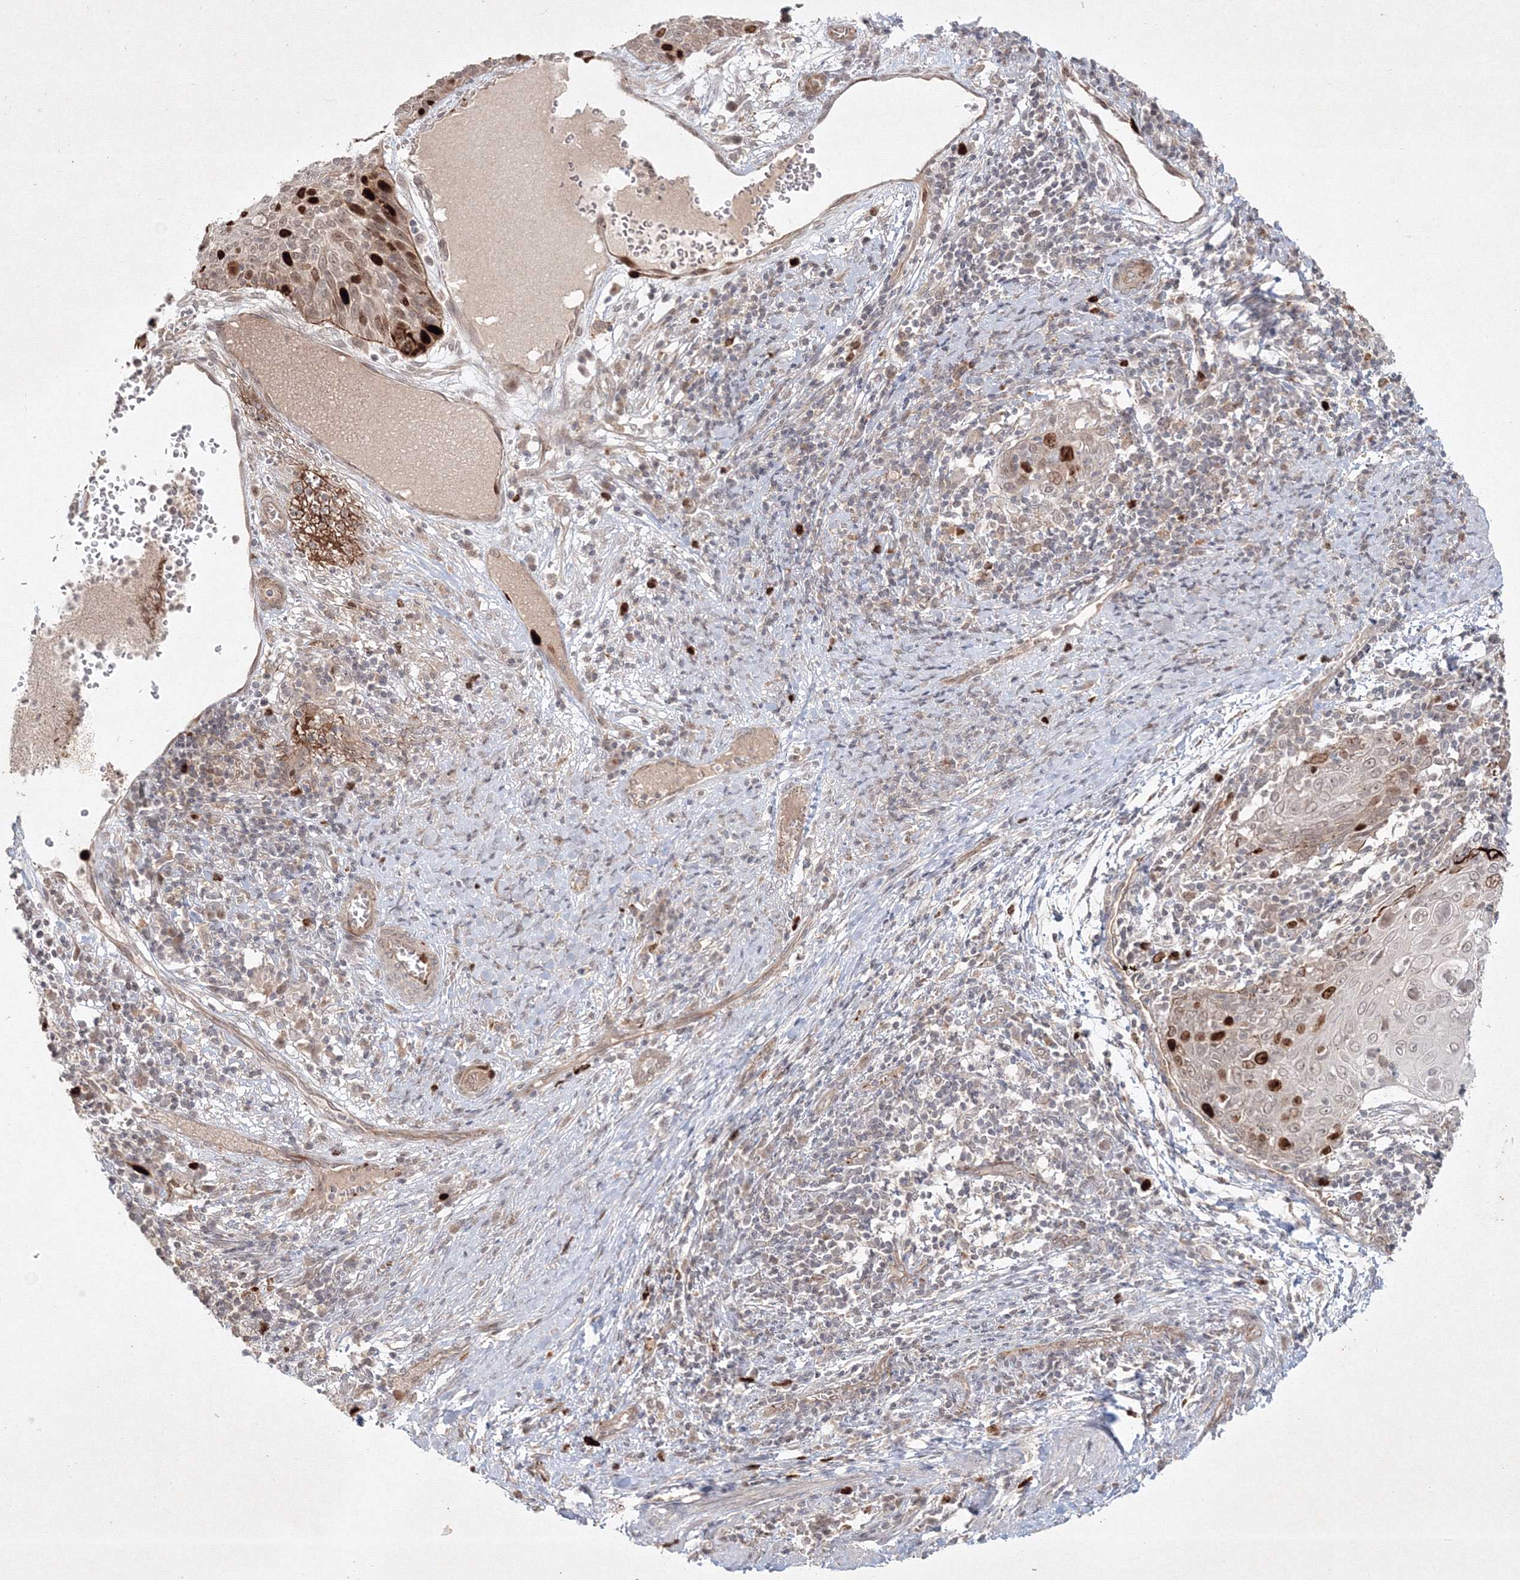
{"staining": {"intensity": "strong", "quantity": "<25%", "location": "nuclear"}, "tissue": "cervical cancer", "cell_type": "Tumor cells", "image_type": "cancer", "snomed": [{"axis": "morphology", "description": "Squamous cell carcinoma, NOS"}, {"axis": "topography", "description": "Cervix"}], "caption": "This is an image of immunohistochemistry (IHC) staining of cervical cancer (squamous cell carcinoma), which shows strong positivity in the nuclear of tumor cells.", "gene": "KIF20A", "patient": {"sex": "female", "age": 39}}